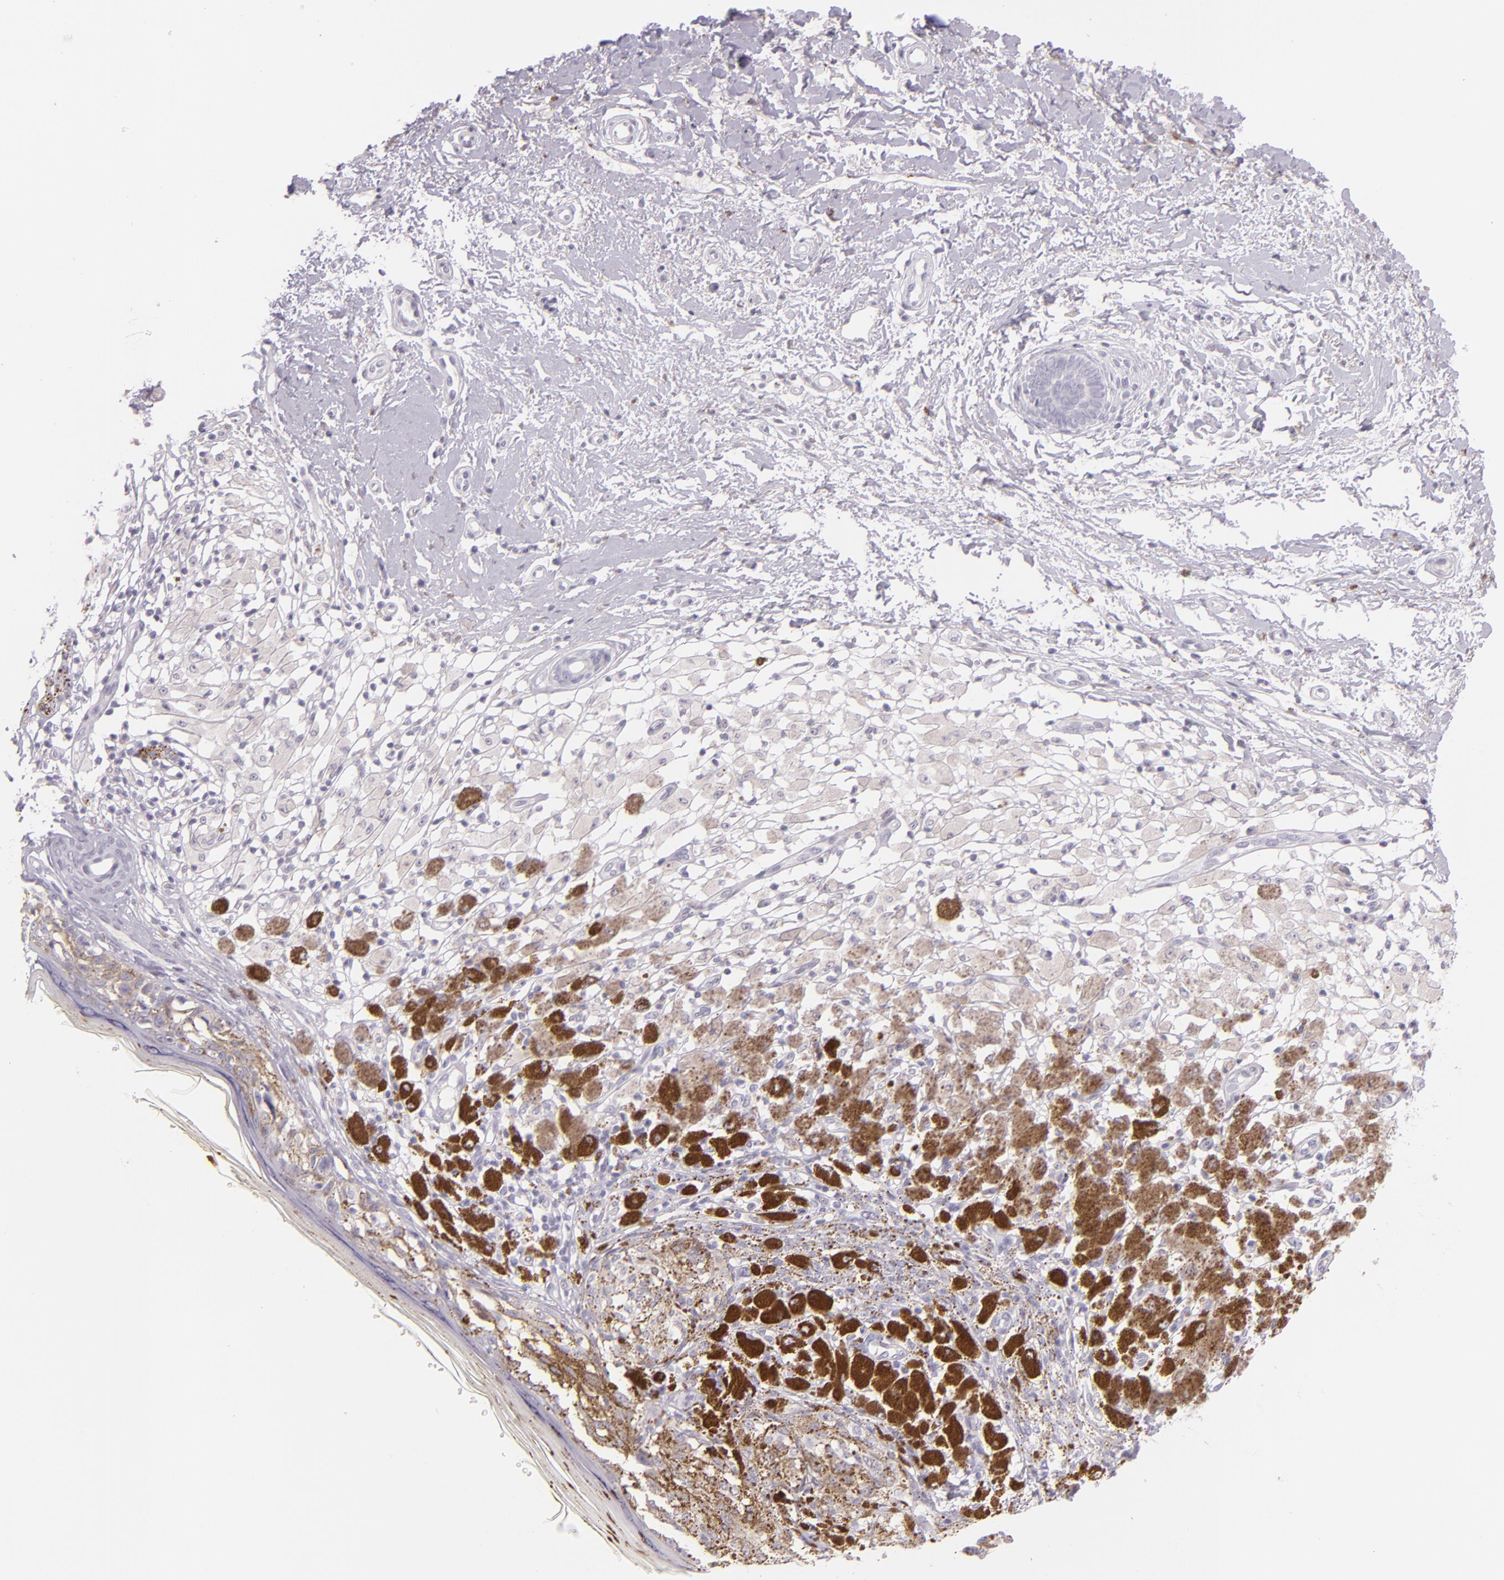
{"staining": {"intensity": "negative", "quantity": "none", "location": "none"}, "tissue": "melanoma", "cell_type": "Tumor cells", "image_type": "cancer", "snomed": [{"axis": "morphology", "description": "Malignant melanoma, NOS"}, {"axis": "topography", "description": "Skin"}], "caption": "A histopathology image of malignant melanoma stained for a protein demonstrates no brown staining in tumor cells.", "gene": "CBS", "patient": {"sex": "male", "age": 88}}